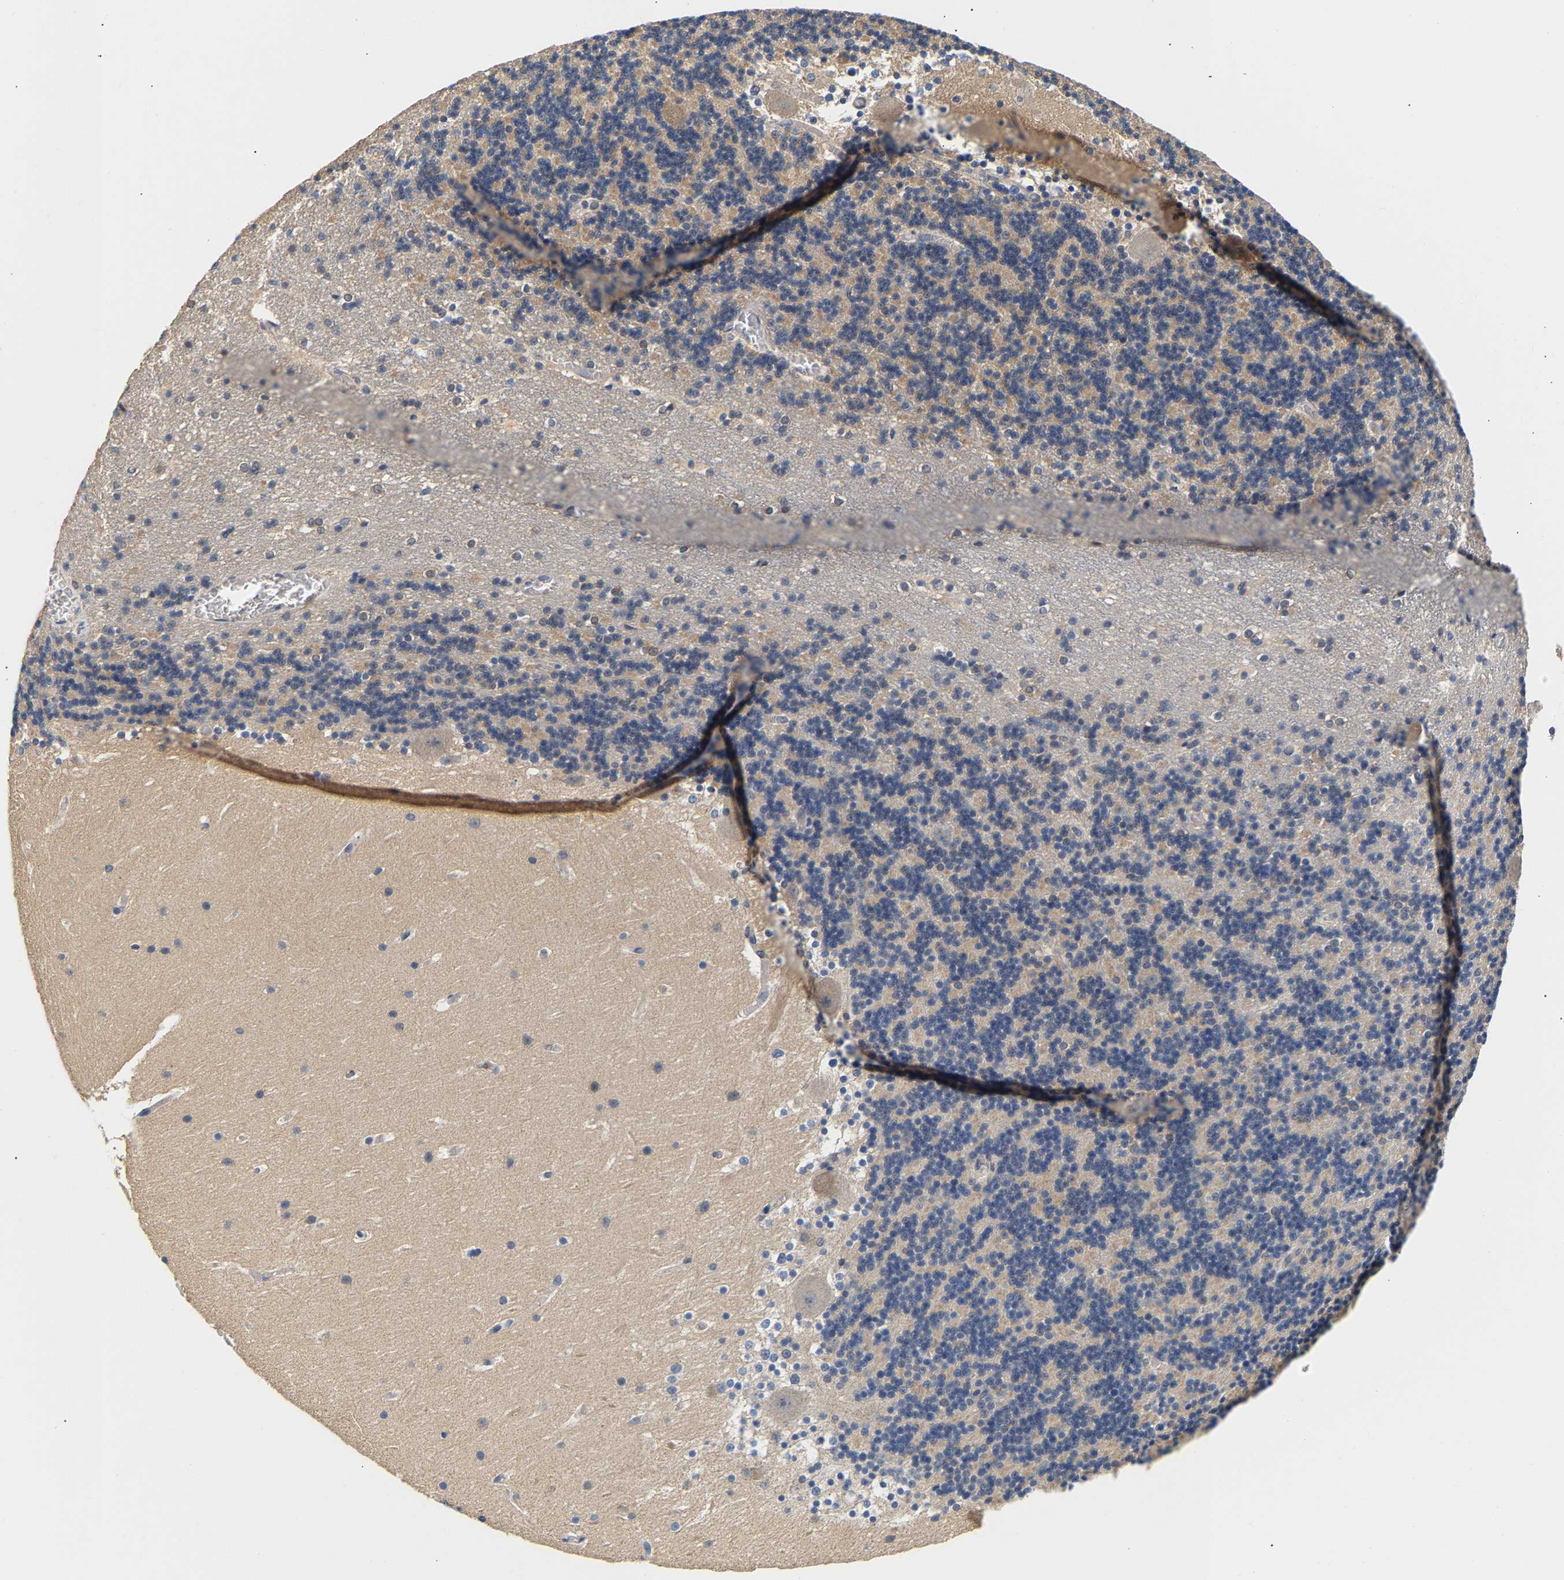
{"staining": {"intensity": "weak", "quantity": "<25%", "location": "cytoplasmic/membranous"}, "tissue": "cerebellum", "cell_type": "Cells in granular layer", "image_type": "normal", "snomed": [{"axis": "morphology", "description": "Normal tissue, NOS"}, {"axis": "topography", "description": "Cerebellum"}], "caption": "Cells in granular layer show no significant protein positivity in normal cerebellum. (DAB IHC, high magnification).", "gene": "PPID", "patient": {"sex": "male", "age": 45}}